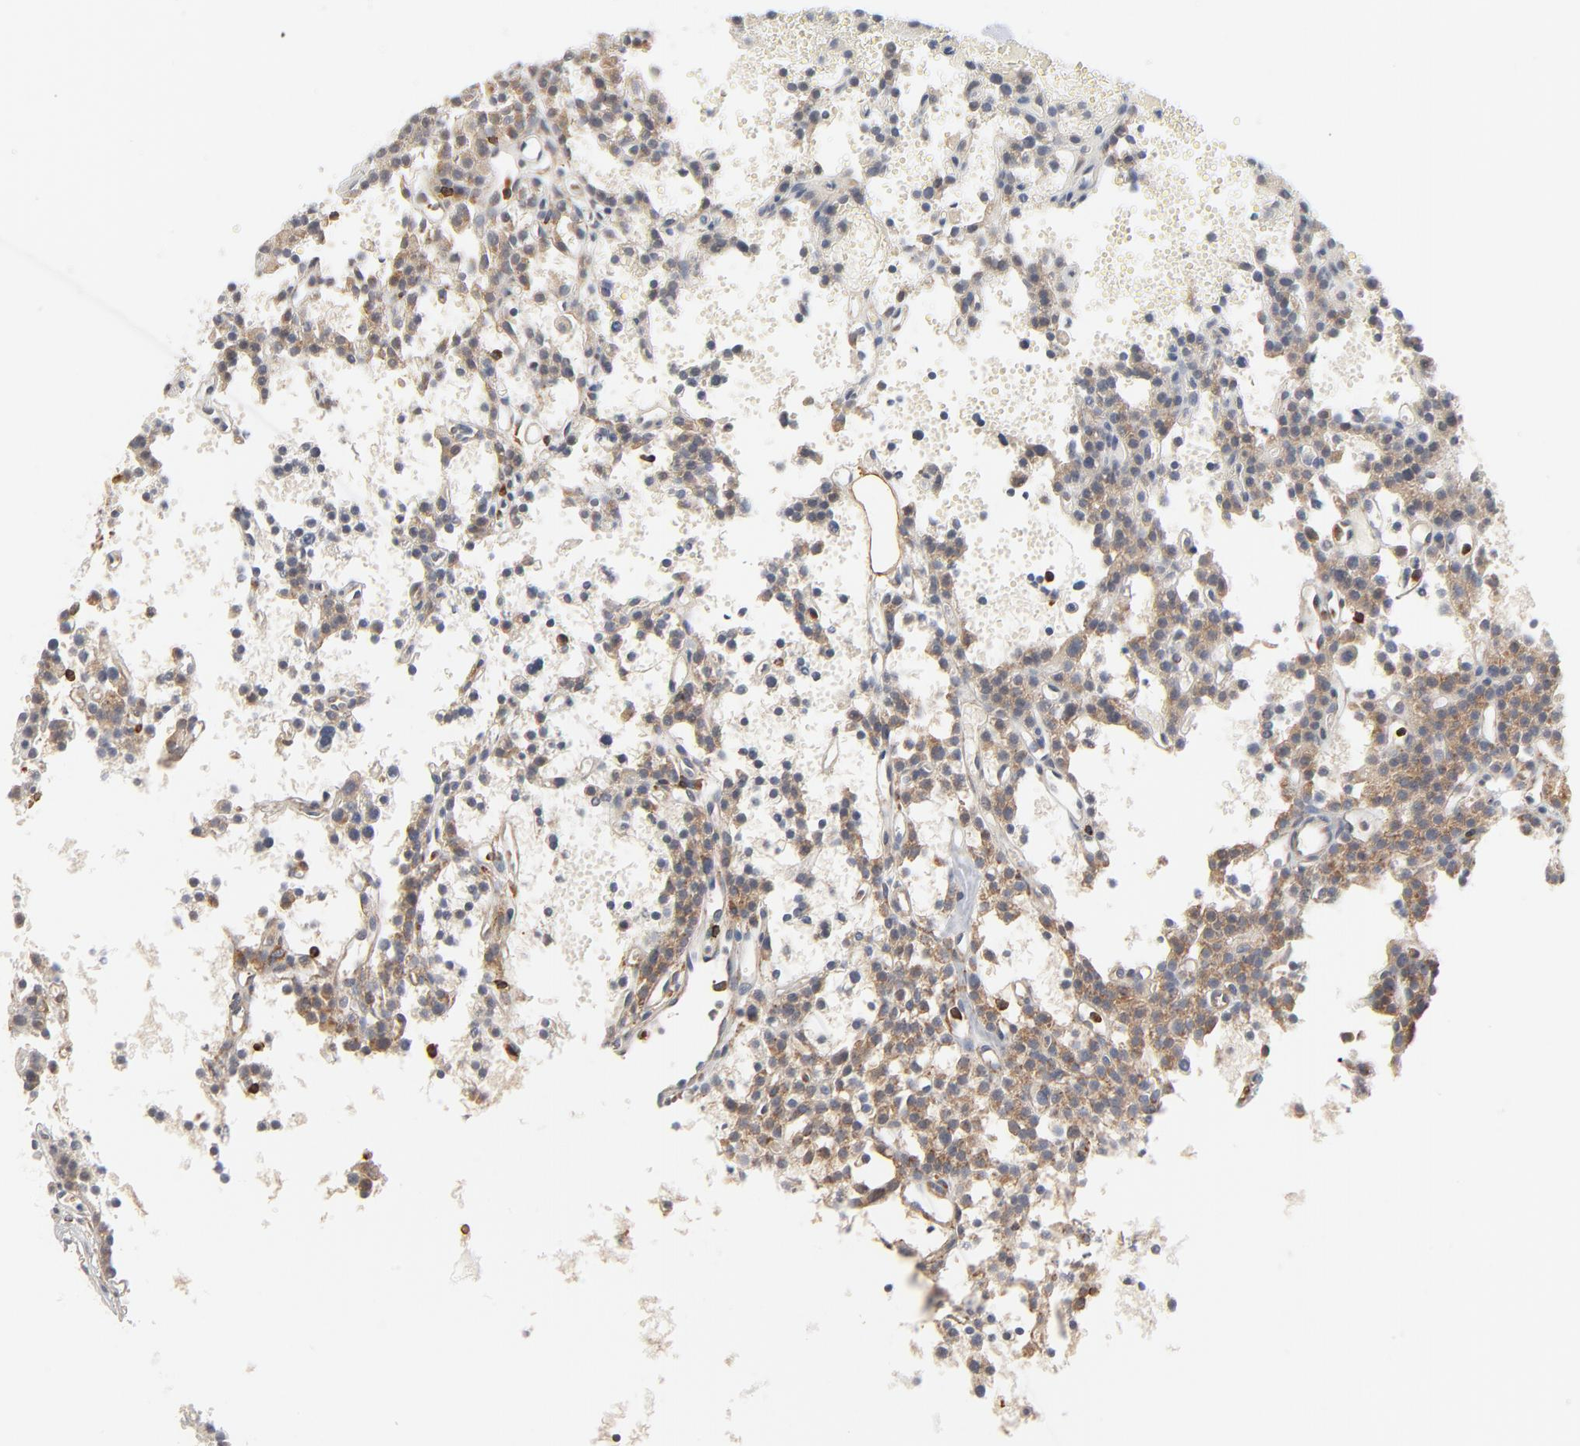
{"staining": {"intensity": "weak", "quantity": "25%-75%", "location": "cytoplasmic/membranous"}, "tissue": "parathyroid gland", "cell_type": "Glandular cells", "image_type": "normal", "snomed": [{"axis": "morphology", "description": "Normal tissue, NOS"}, {"axis": "topography", "description": "Parathyroid gland"}], "caption": "Parathyroid gland stained with a protein marker shows weak staining in glandular cells.", "gene": "SH3KBP1", "patient": {"sex": "male", "age": 25}}